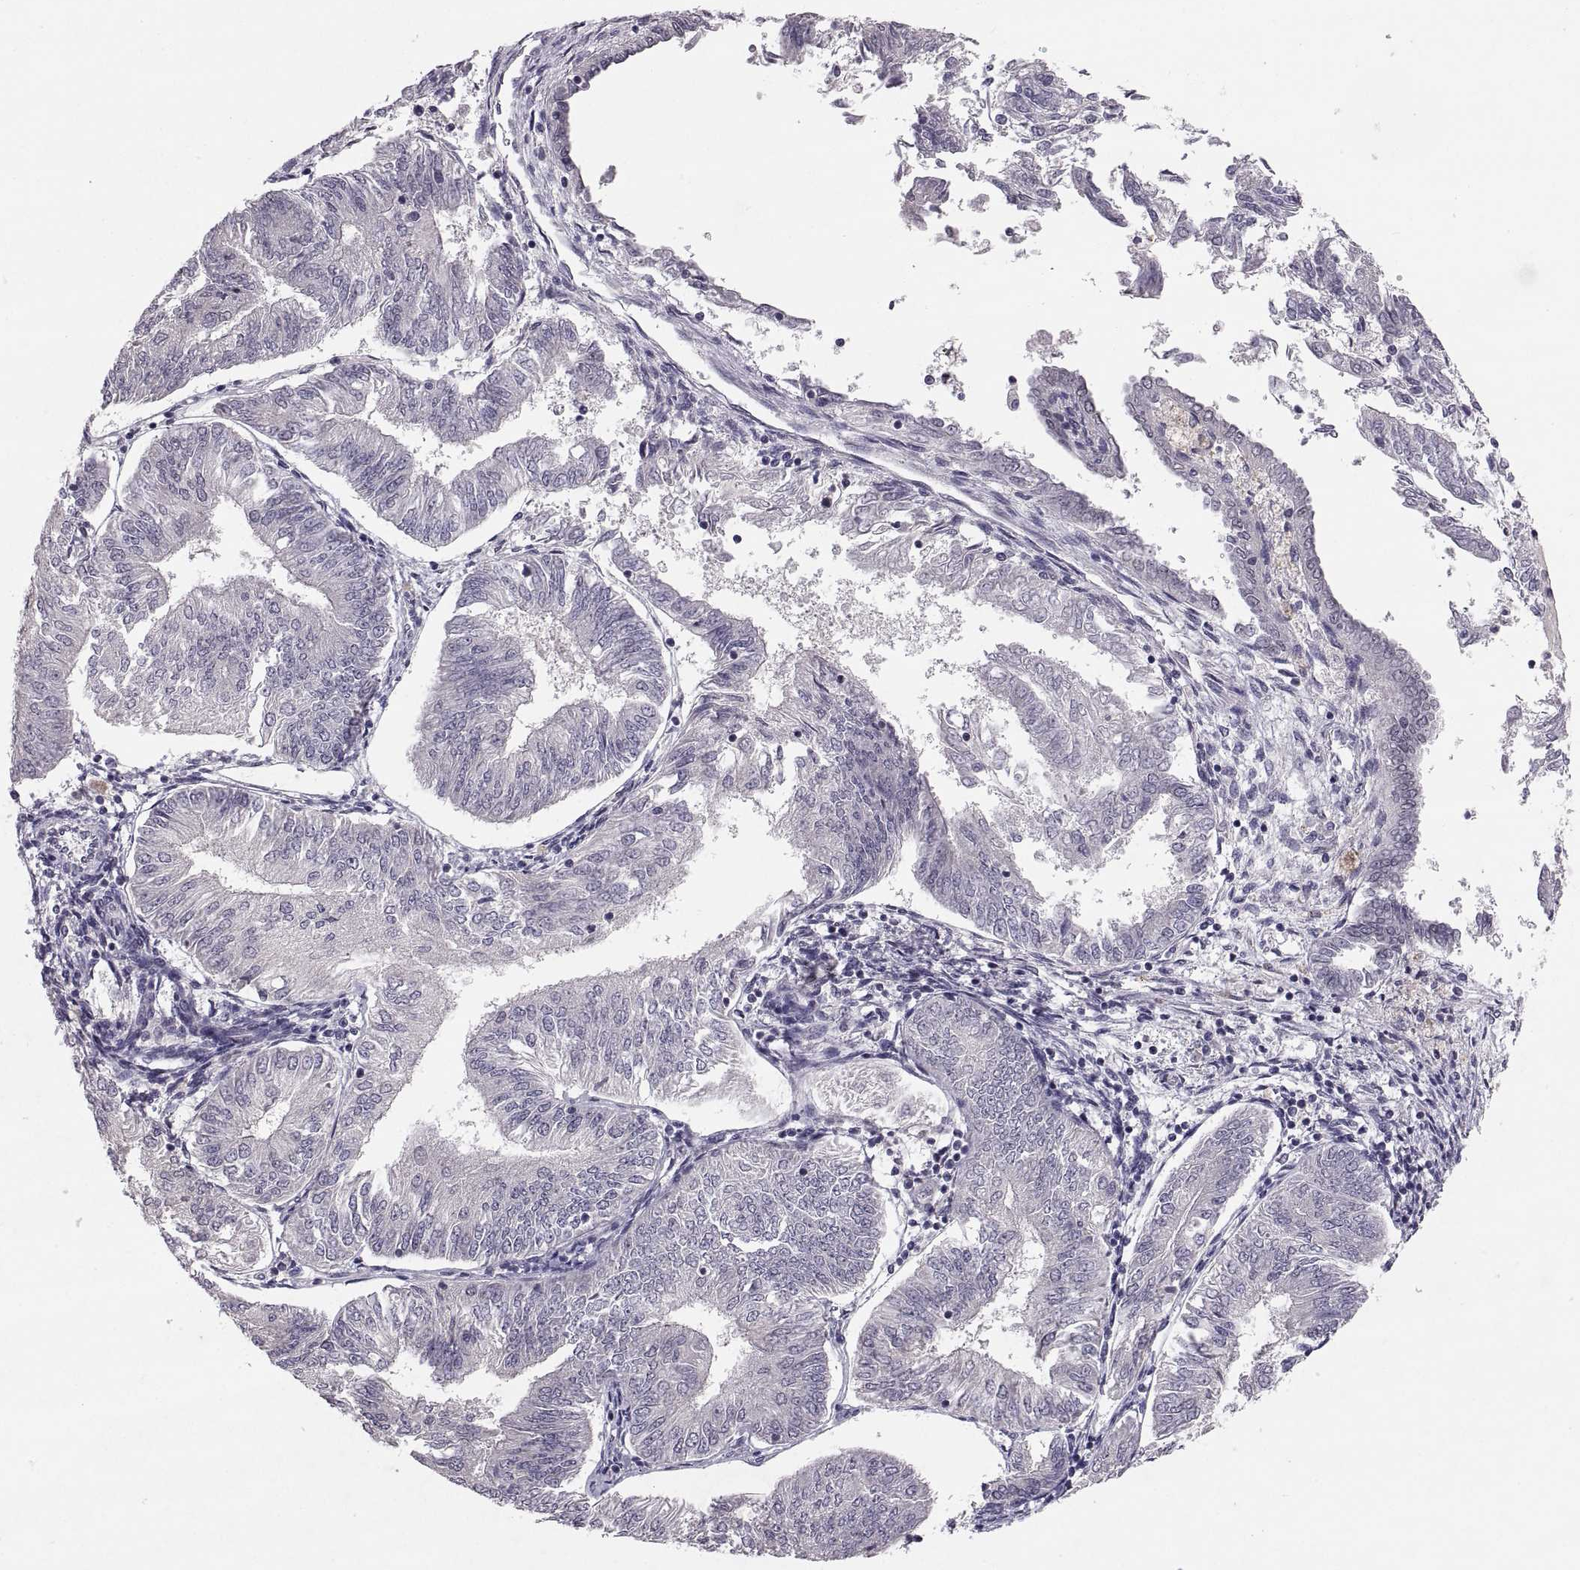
{"staining": {"intensity": "negative", "quantity": "none", "location": "none"}, "tissue": "endometrial cancer", "cell_type": "Tumor cells", "image_type": "cancer", "snomed": [{"axis": "morphology", "description": "Adenocarcinoma, NOS"}, {"axis": "topography", "description": "Endometrium"}], "caption": "Immunohistochemical staining of adenocarcinoma (endometrial) exhibits no significant expression in tumor cells.", "gene": "PAX2", "patient": {"sex": "female", "age": 58}}